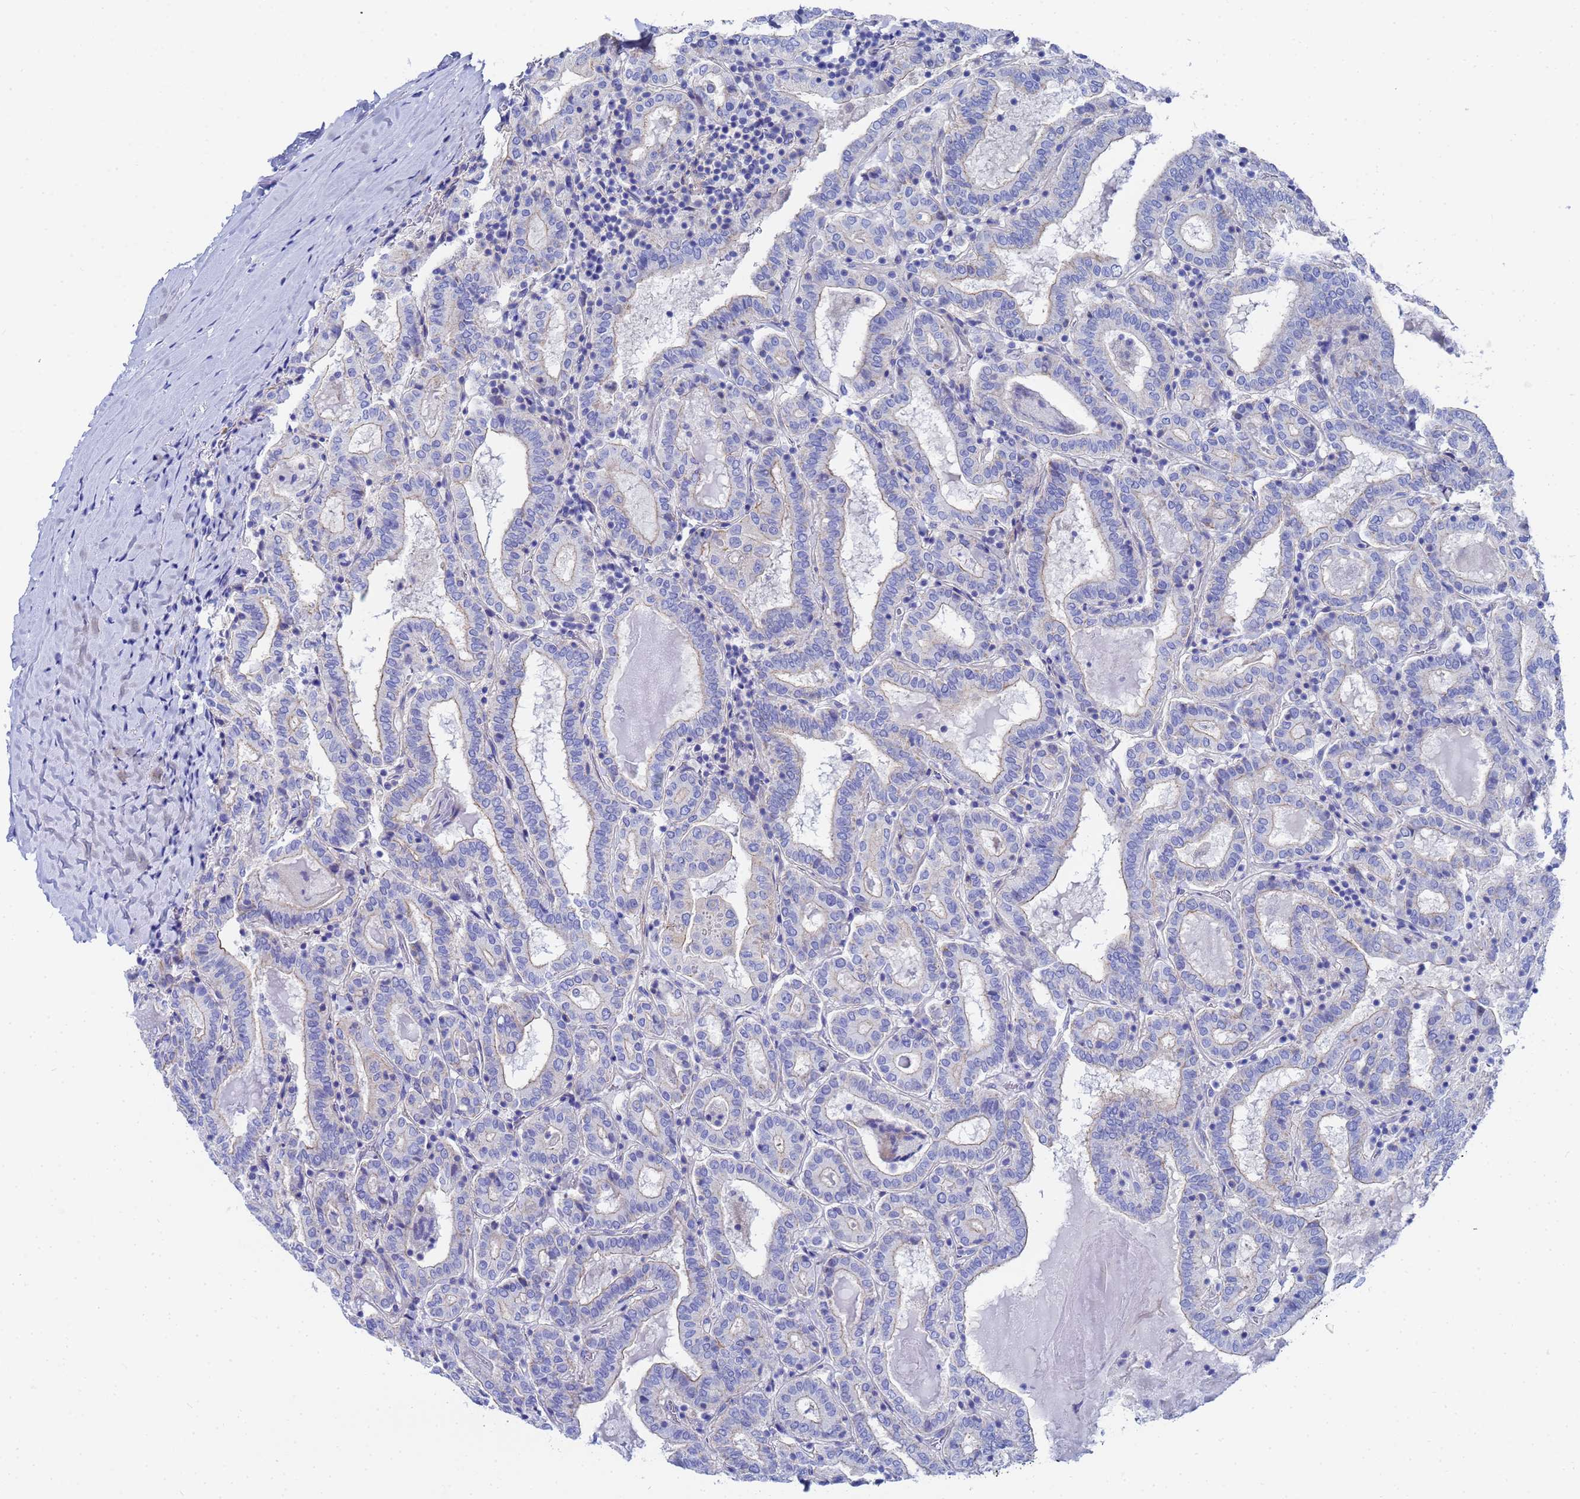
{"staining": {"intensity": "weak", "quantity": "25%-75%", "location": "cytoplasmic/membranous"}, "tissue": "thyroid cancer", "cell_type": "Tumor cells", "image_type": "cancer", "snomed": [{"axis": "morphology", "description": "Papillary adenocarcinoma, NOS"}, {"axis": "topography", "description": "Thyroid gland"}], "caption": "Human thyroid cancer (papillary adenocarcinoma) stained with a protein marker exhibits weak staining in tumor cells.", "gene": "RAB39B", "patient": {"sex": "female", "age": 72}}